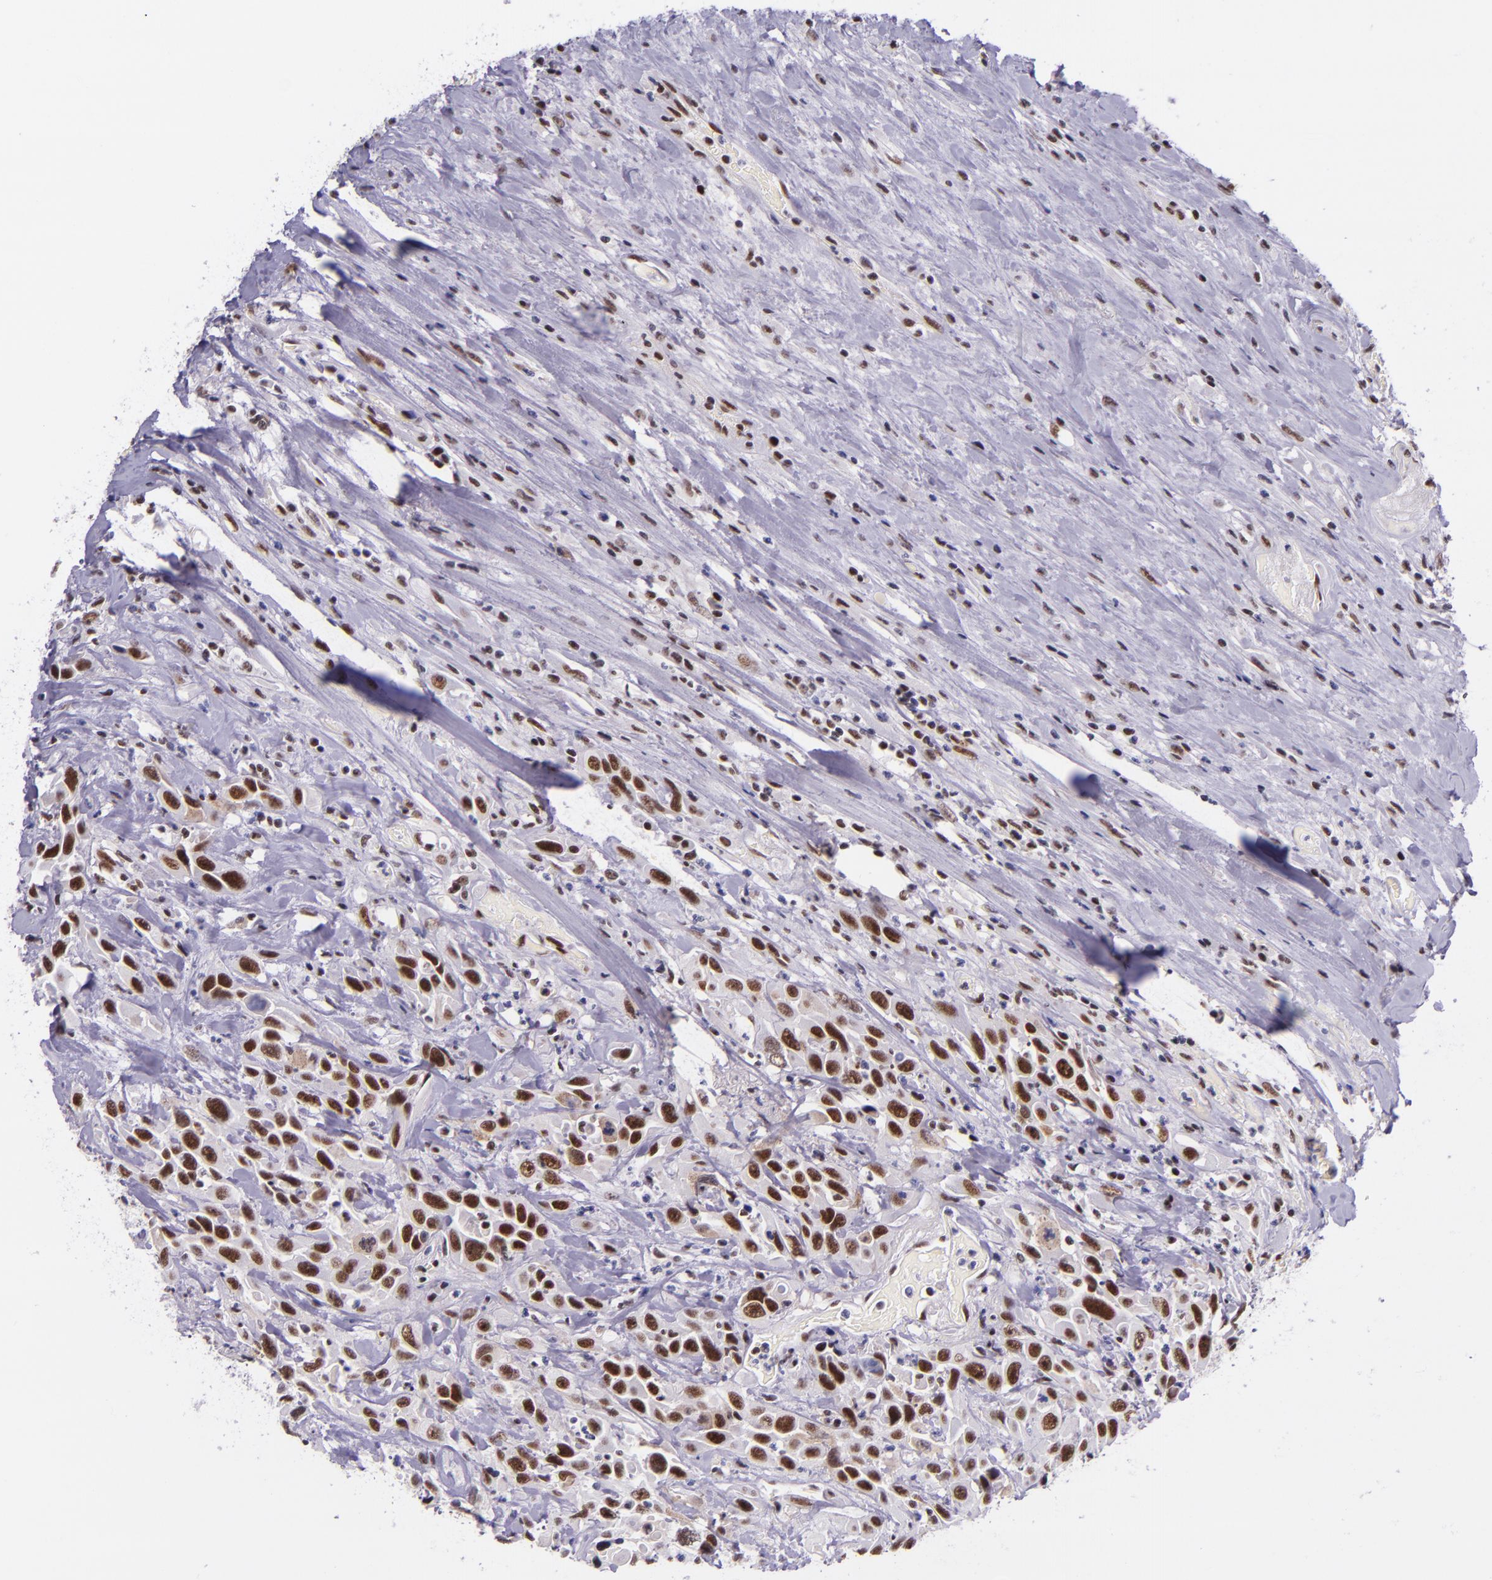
{"staining": {"intensity": "strong", "quantity": ">75%", "location": "nuclear"}, "tissue": "urothelial cancer", "cell_type": "Tumor cells", "image_type": "cancer", "snomed": [{"axis": "morphology", "description": "Urothelial carcinoma, High grade"}, {"axis": "topography", "description": "Urinary bladder"}], "caption": "Protein expression analysis of human urothelial cancer reveals strong nuclear expression in approximately >75% of tumor cells.", "gene": "GPKOW", "patient": {"sex": "female", "age": 84}}